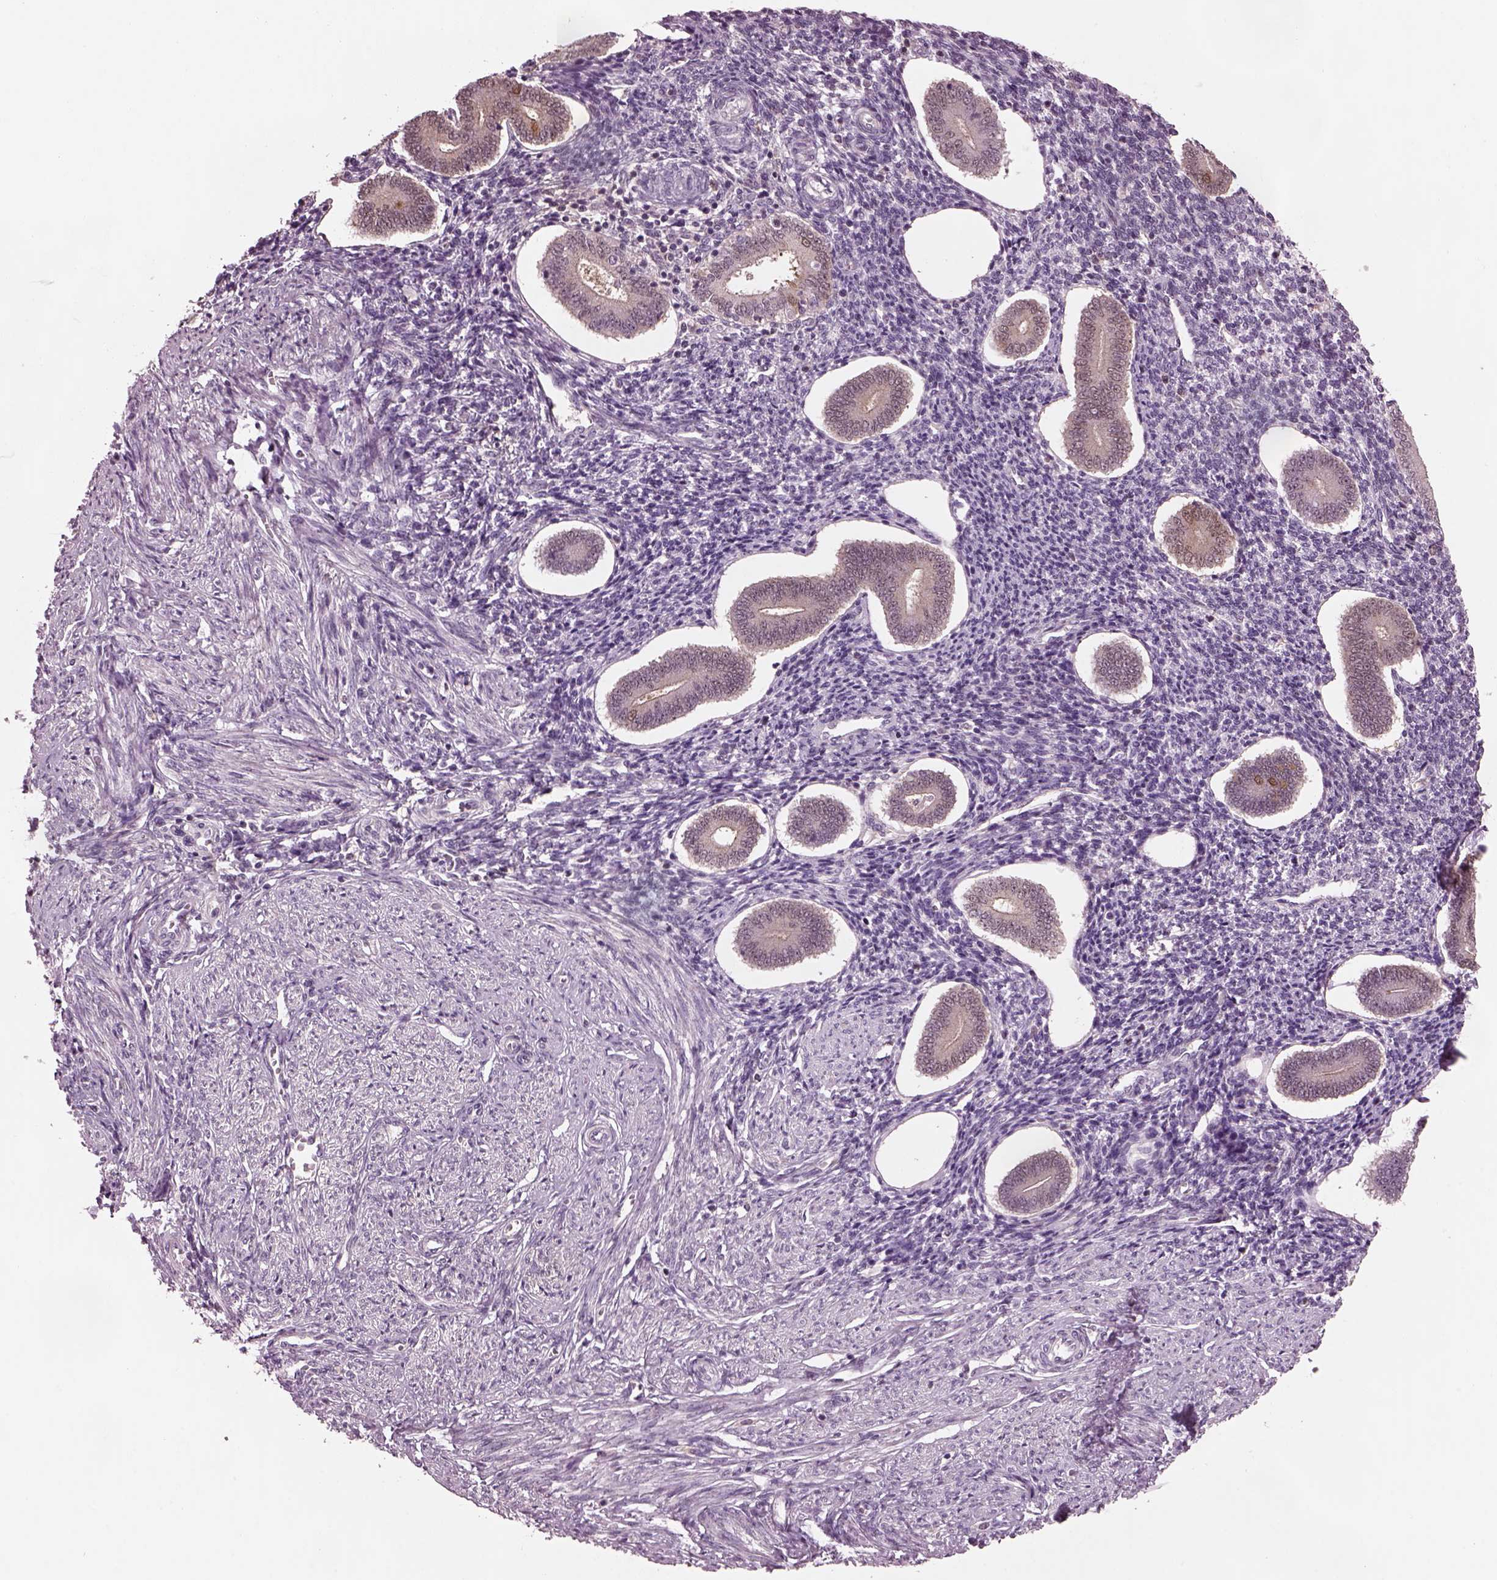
{"staining": {"intensity": "negative", "quantity": "none", "location": "none"}, "tissue": "endometrium", "cell_type": "Cells in endometrial stroma", "image_type": "normal", "snomed": [{"axis": "morphology", "description": "Normal tissue, NOS"}, {"axis": "topography", "description": "Endometrium"}], "caption": "Immunohistochemistry micrograph of benign human endometrium stained for a protein (brown), which shows no expression in cells in endometrial stroma. (Stains: DAB (3,3'-diaminobenzidine) IHC with hematoxylin counter stain, Microscopy: brightfield microscopy at high magnification).", "gene": "SRI", "patient": {"sex": "female", "age": 40}}